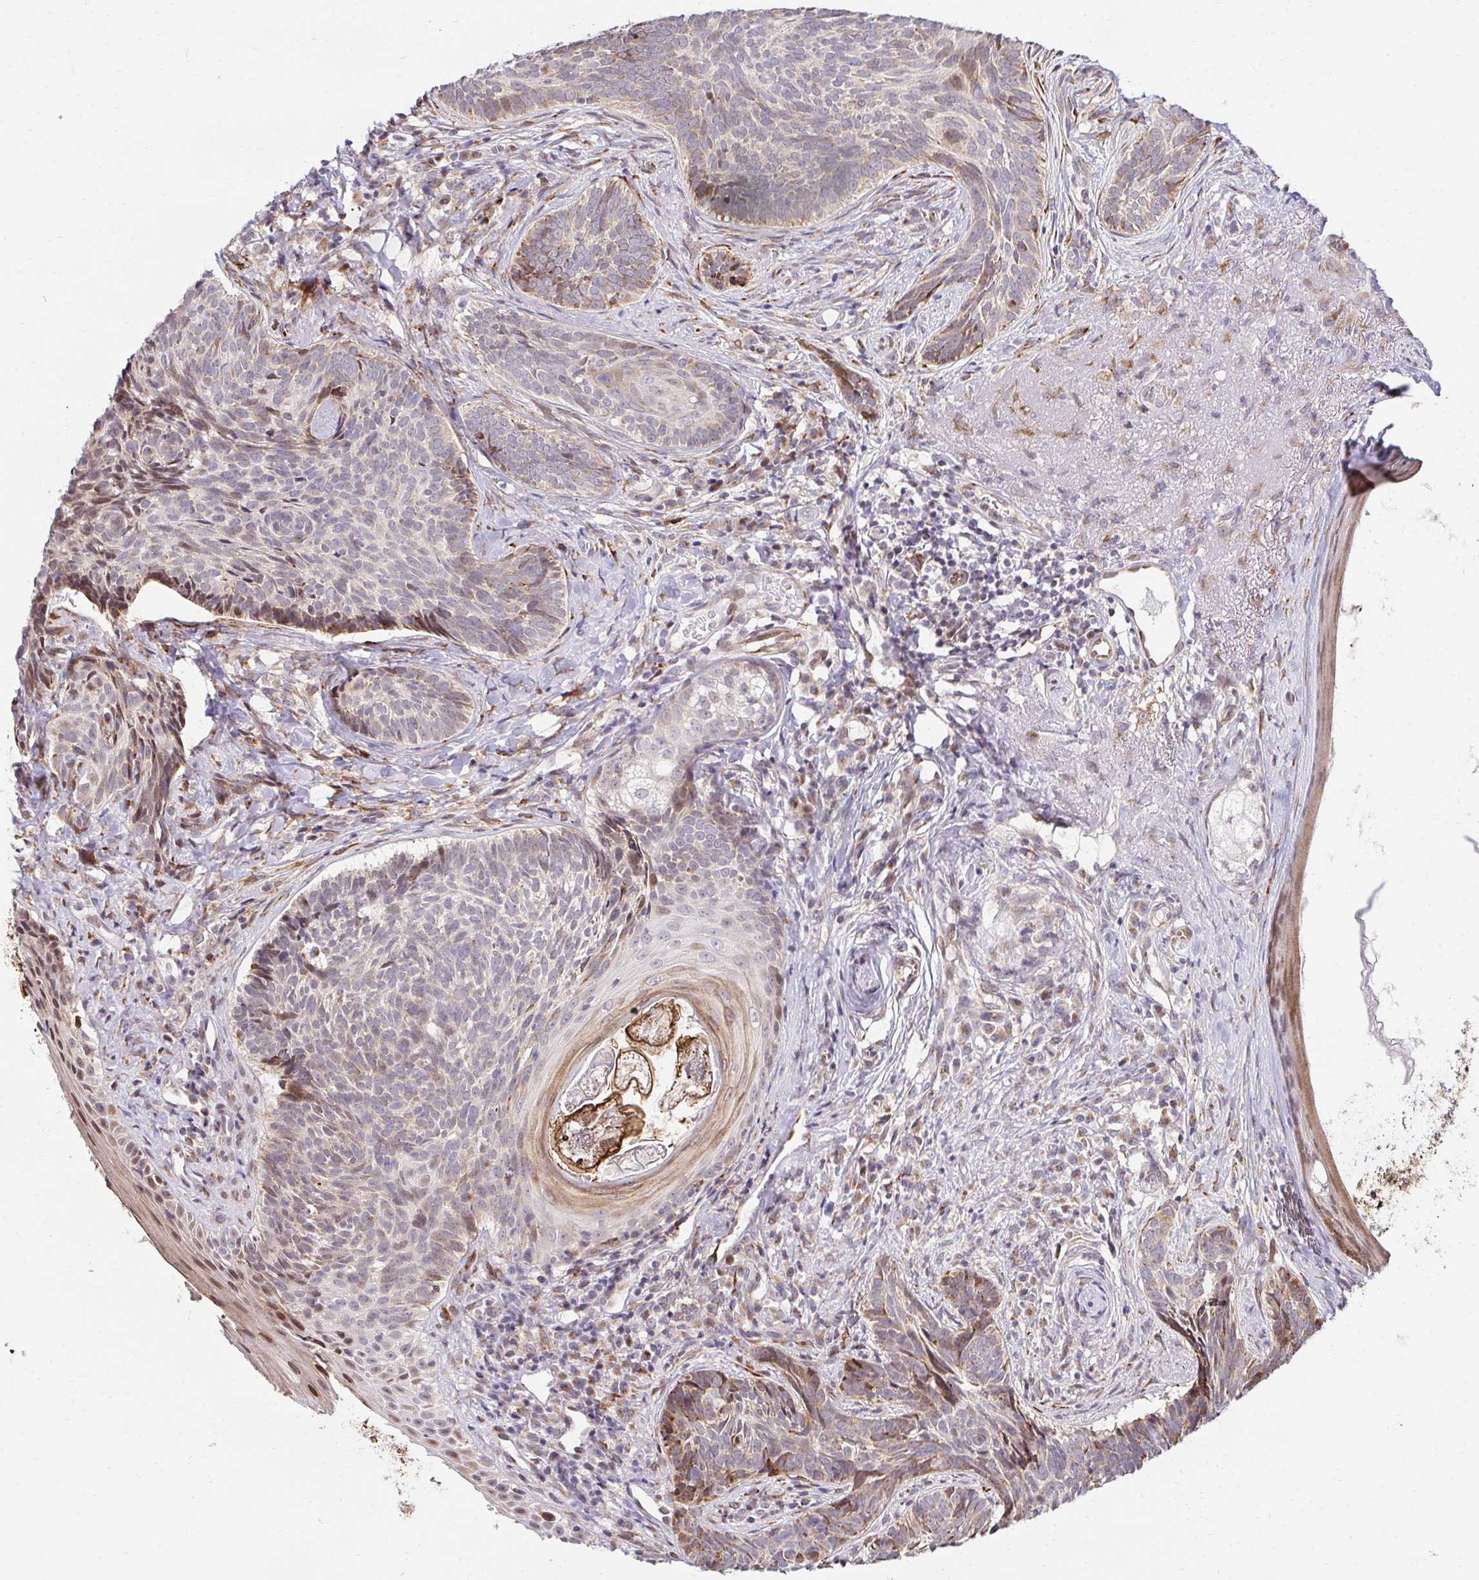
{"staining": {"intensity": "moderate", "quantity": "25%-75%", "location": "cytoplasmic/membranous"}, "tissue": "skin cancer", "cell_type": "Tumor cells", "image_type": "cancer", "snomed": [{"axis": "morphology", "description": "Basal cell carcinoma"}, {"axis": "topography", "description": "Skin"}], "caption": "The photomicrograph displays a brown stain indicating the presence of a protein in the cytoplasmic/membranous of tumor cells in skin basal cell carcinoma.", "gene": "HPS1", "patient": {"sex": "female", "age": 74}}